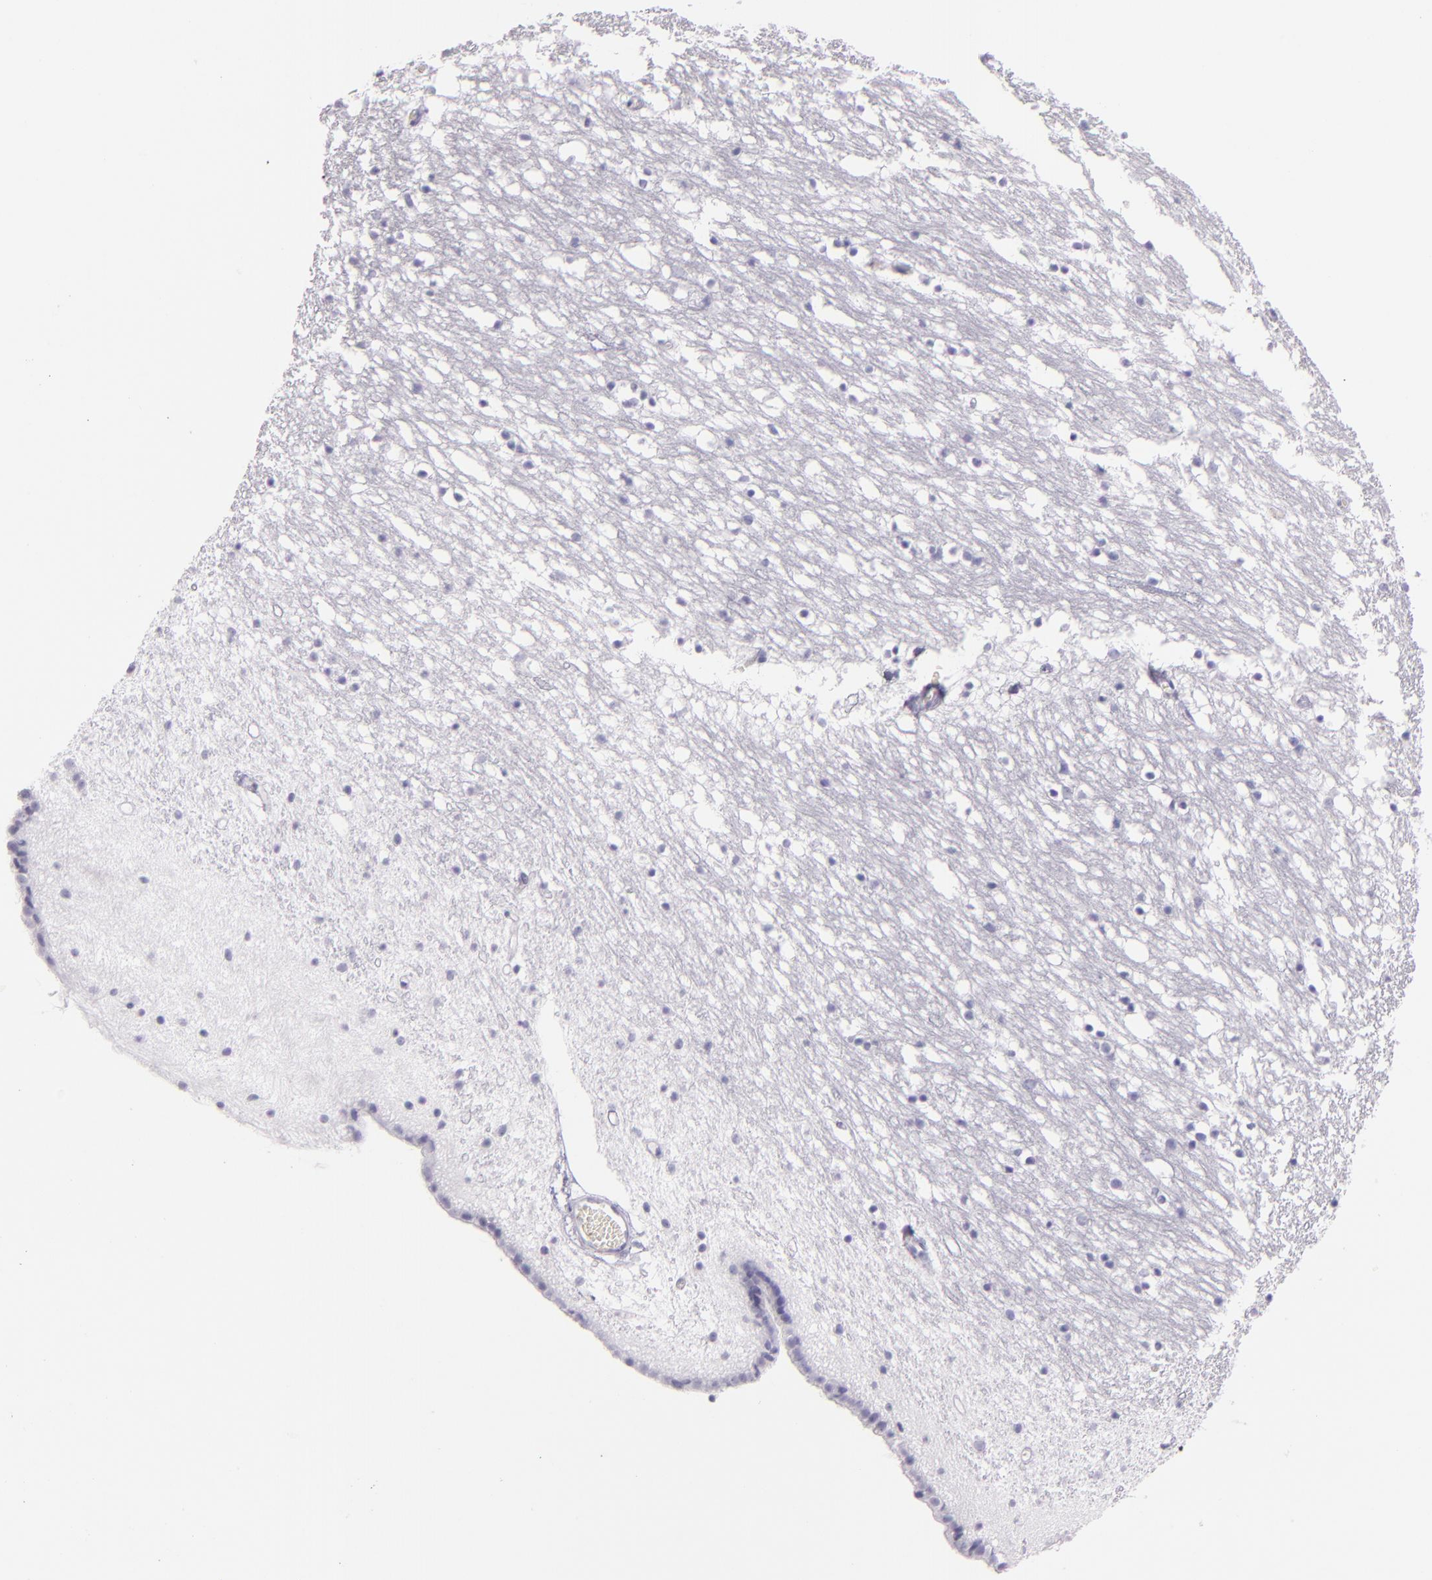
{"staining": {"intensity": "negative", "quantity": "none", "location": "none"}, "tissue": "caudate", "cell_type": "Glial cells", "image_type": "normal", "snomed": [{"axis": "morphology", "description": "Normal tissue, NOS"}, {"axis": "topography", "description": "Lateral ventricle wall"}], "caption": "Immunohistochemistry histopathology image of benign caudate stained for a protein (brown), which reveals no expression in glial cells. (DAB immunohistochemistry, high magnification).", "gene": "SELP", "patient": {"sex": "male", "age": 45}}